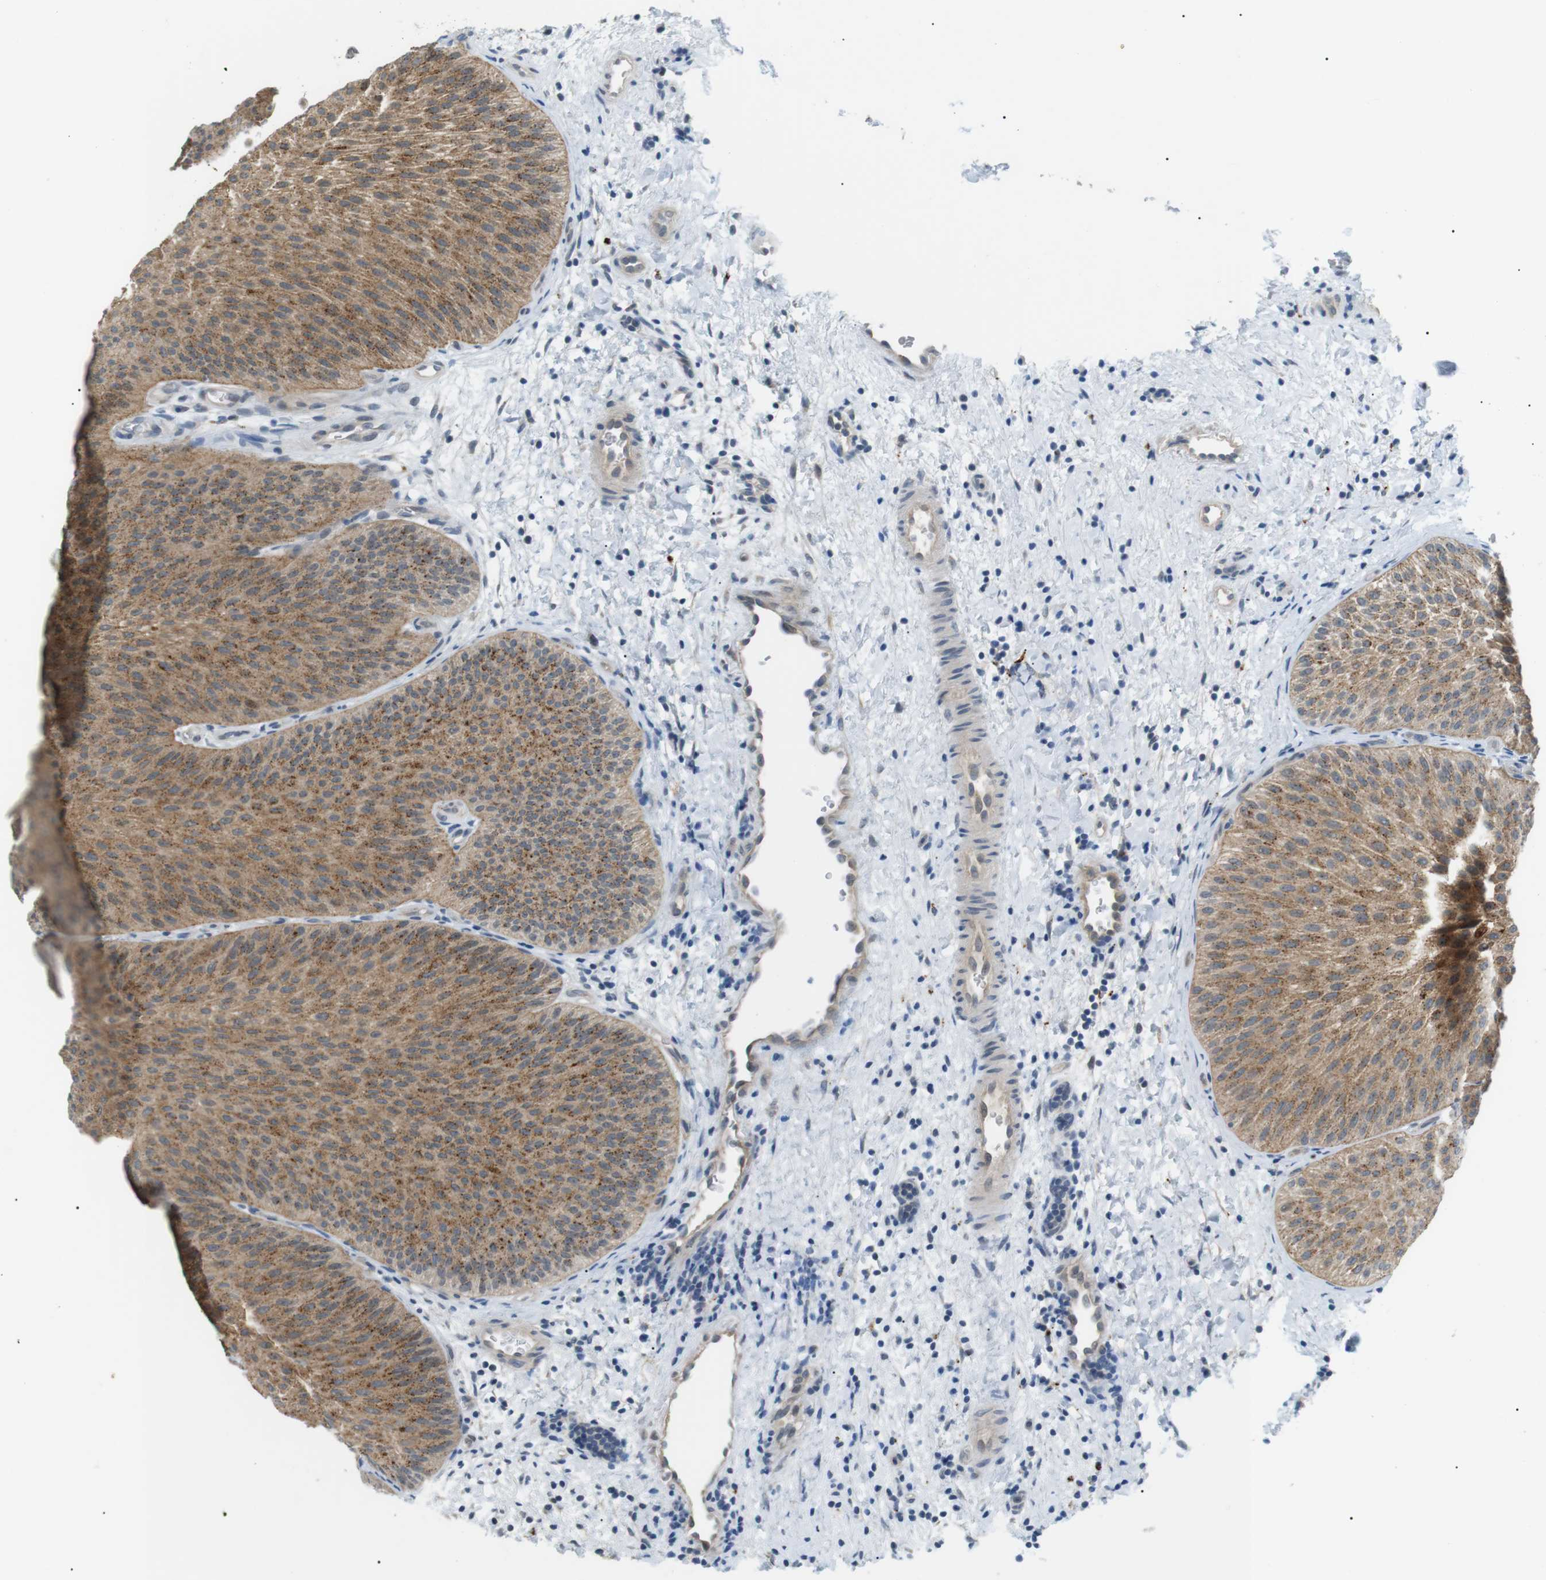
{"staining": {"intensity": "moderate", "quantity": ">75%", "location": "cytoplasmic/membranous"}, "tissue": "urothelial cancer", "cell_type": "Tumor cells", "image_type": "cancer", "snomed": [{"axis": "morphology", "description": "Urothelial carcinoma, Low grade"}, {"axis": "topography", "description": "Urinary bladder"}], "caption": "Immunohistochemical staining of human urothelial carcinoma (low-grade) shows medium levels of moderate cytoplasmic/membranous protein expression in about >75% of tumor cells.", "gene": "B4GALNT2", "patient": {"sex": "female", "age": 60}}